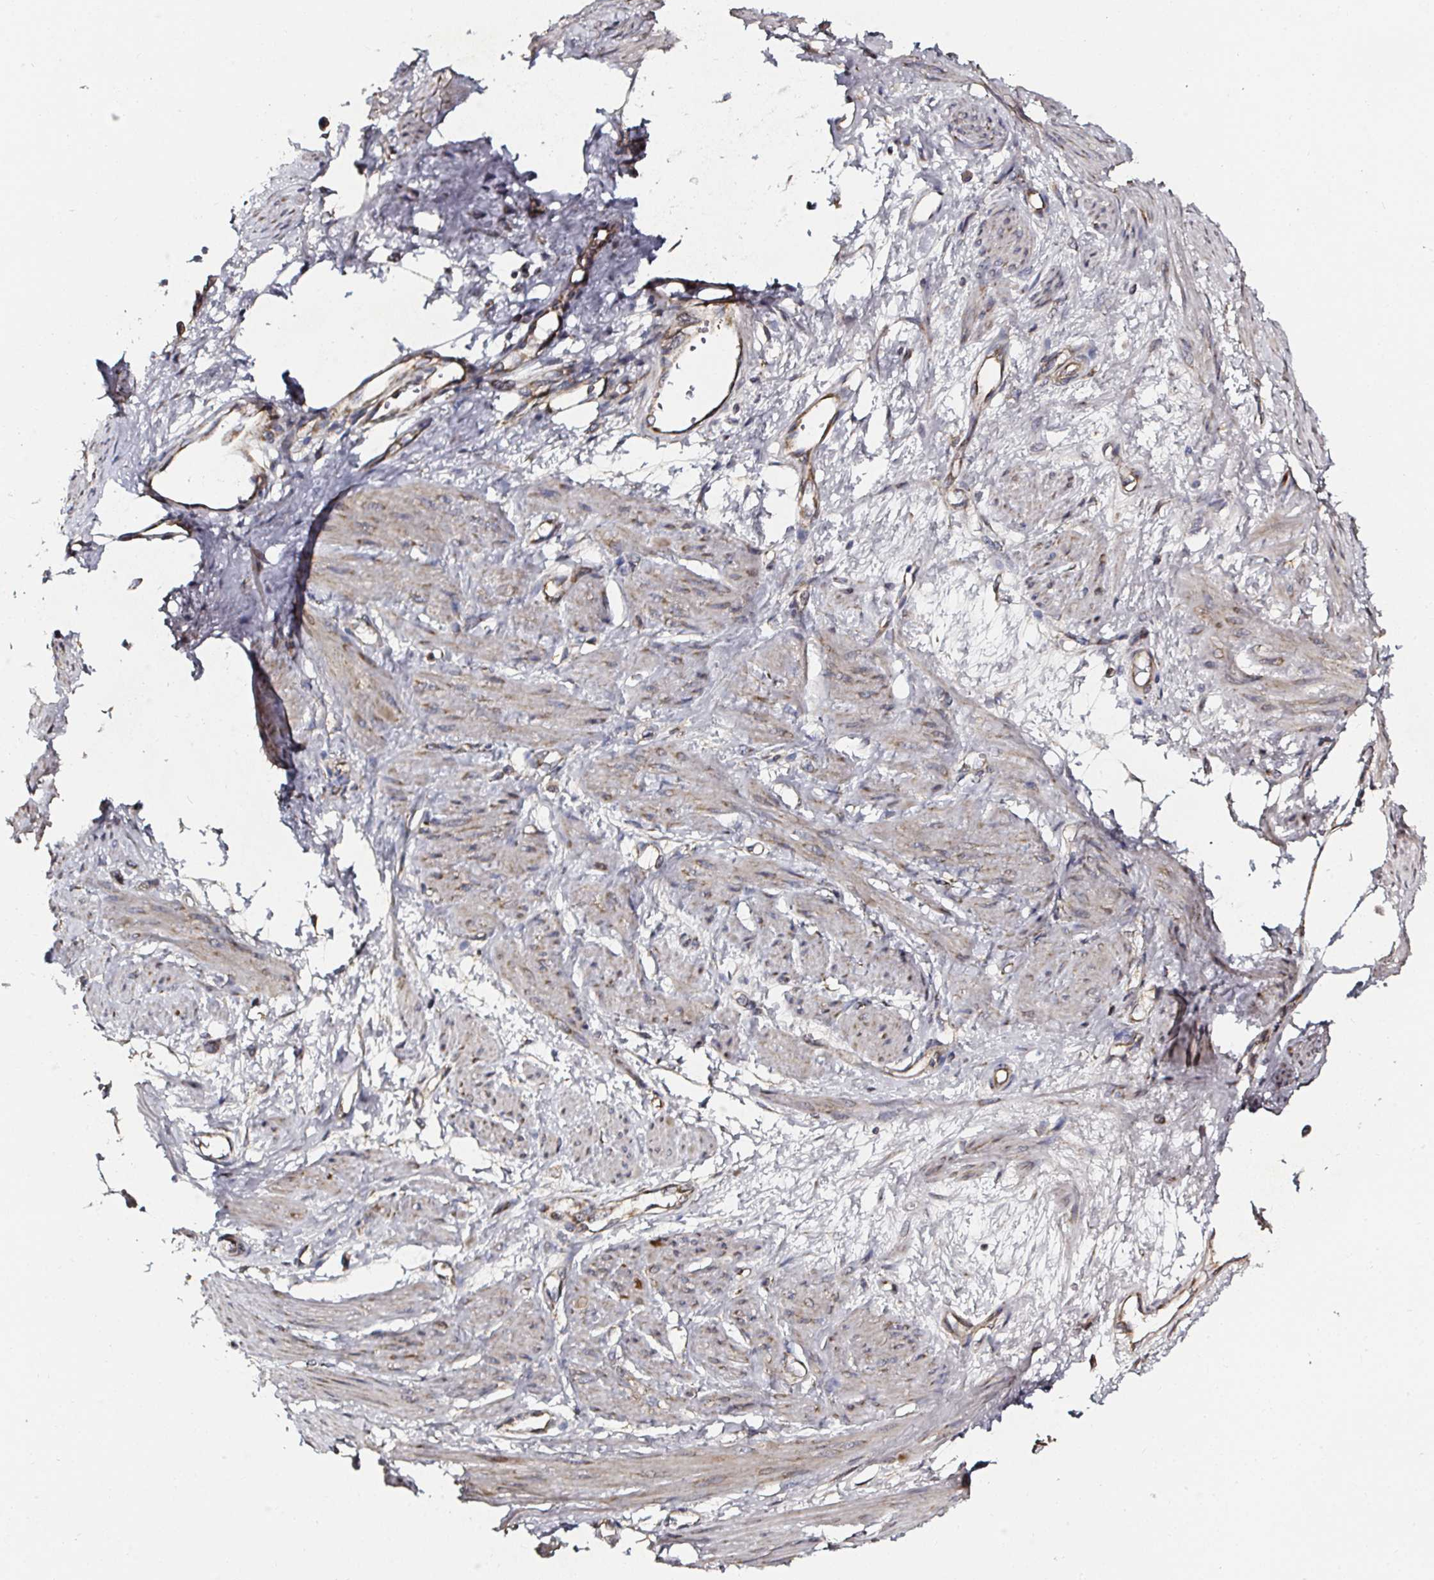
{"staining": {"intensity": "weak", "quantity": "25%-75%", "location": "cytoplasmic/membranous"}, "tissue": "smooth muscle", "cell_type": "Smooth muscle cells", "image_type": "normal", "snomed": [{"axis": "morphology", "description": "Normal tissue, NOS"}, {"axis": "topography", "description": "Smooth muscle"}, {"axis": "topography", "description": "Uterus"}], "caption": "A low amount of weak cytoplasmic/membranous expression is appreciated in about 25%-75% of smooth muscle cells in normal smooth muscle.", "gene": "ATAD3A", "patient": {"sex": "female", "age": 39}}